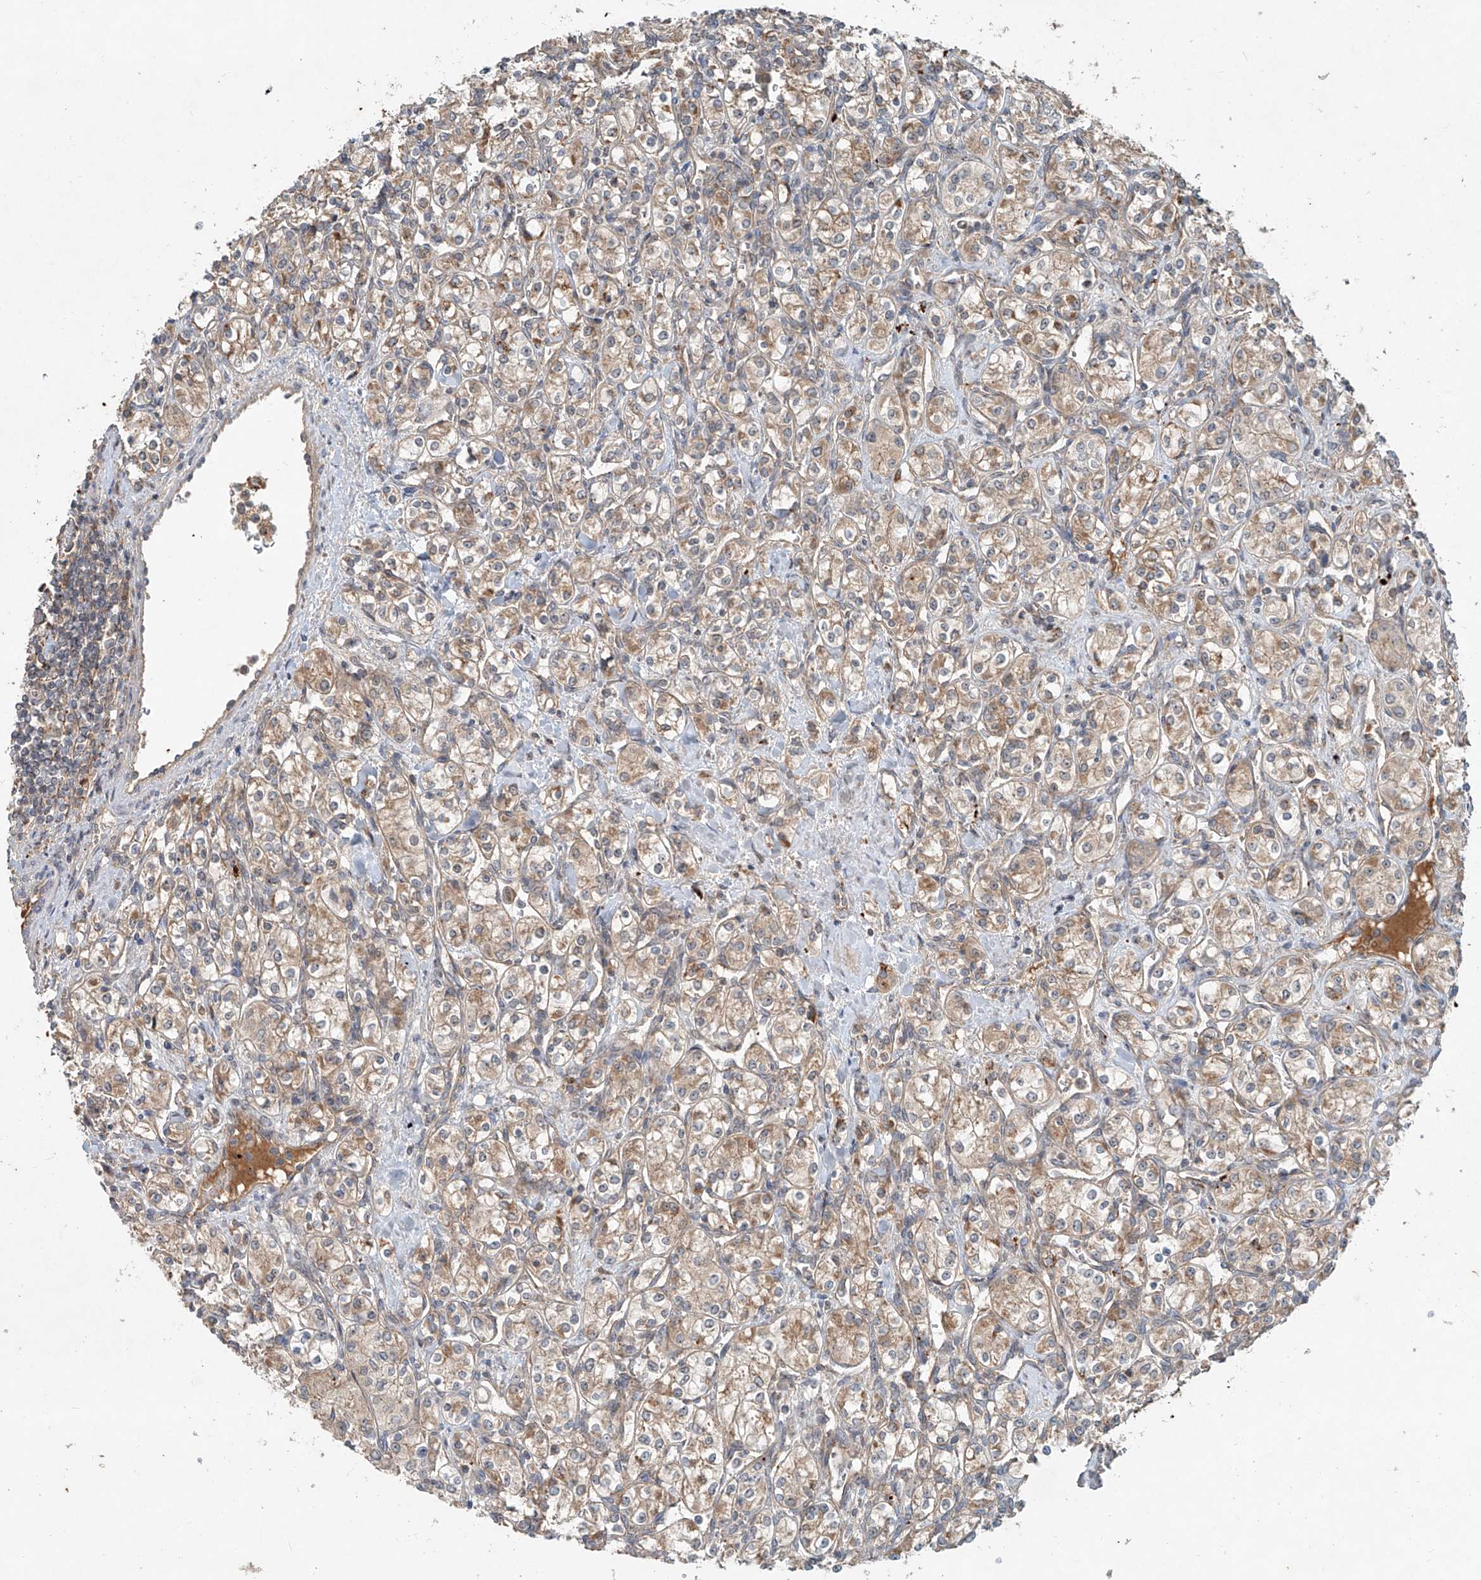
{"staining": {"intensity": "weak", "quantity": ">75%", "location": "cytoplasmic/membranous"}, "tissue": "renal cancer", "cell_type": "Tumor cells", "image_type": "cancer", "snomed": [{"axis": "morphology", "description": "Adenocarcinoma, NOS"}, {"axis": "topography", "description": "Kidney"}], "caption": "Tumor cells demonstrate low levels of weak cytoplasmic/membranous positivity in approximately >75% of cells in renal adenocarcinoma. (IHC, brightfield microscopy, high magnification).", "gene": "IER5", "patient": {"sex": "male", "age": 77}}